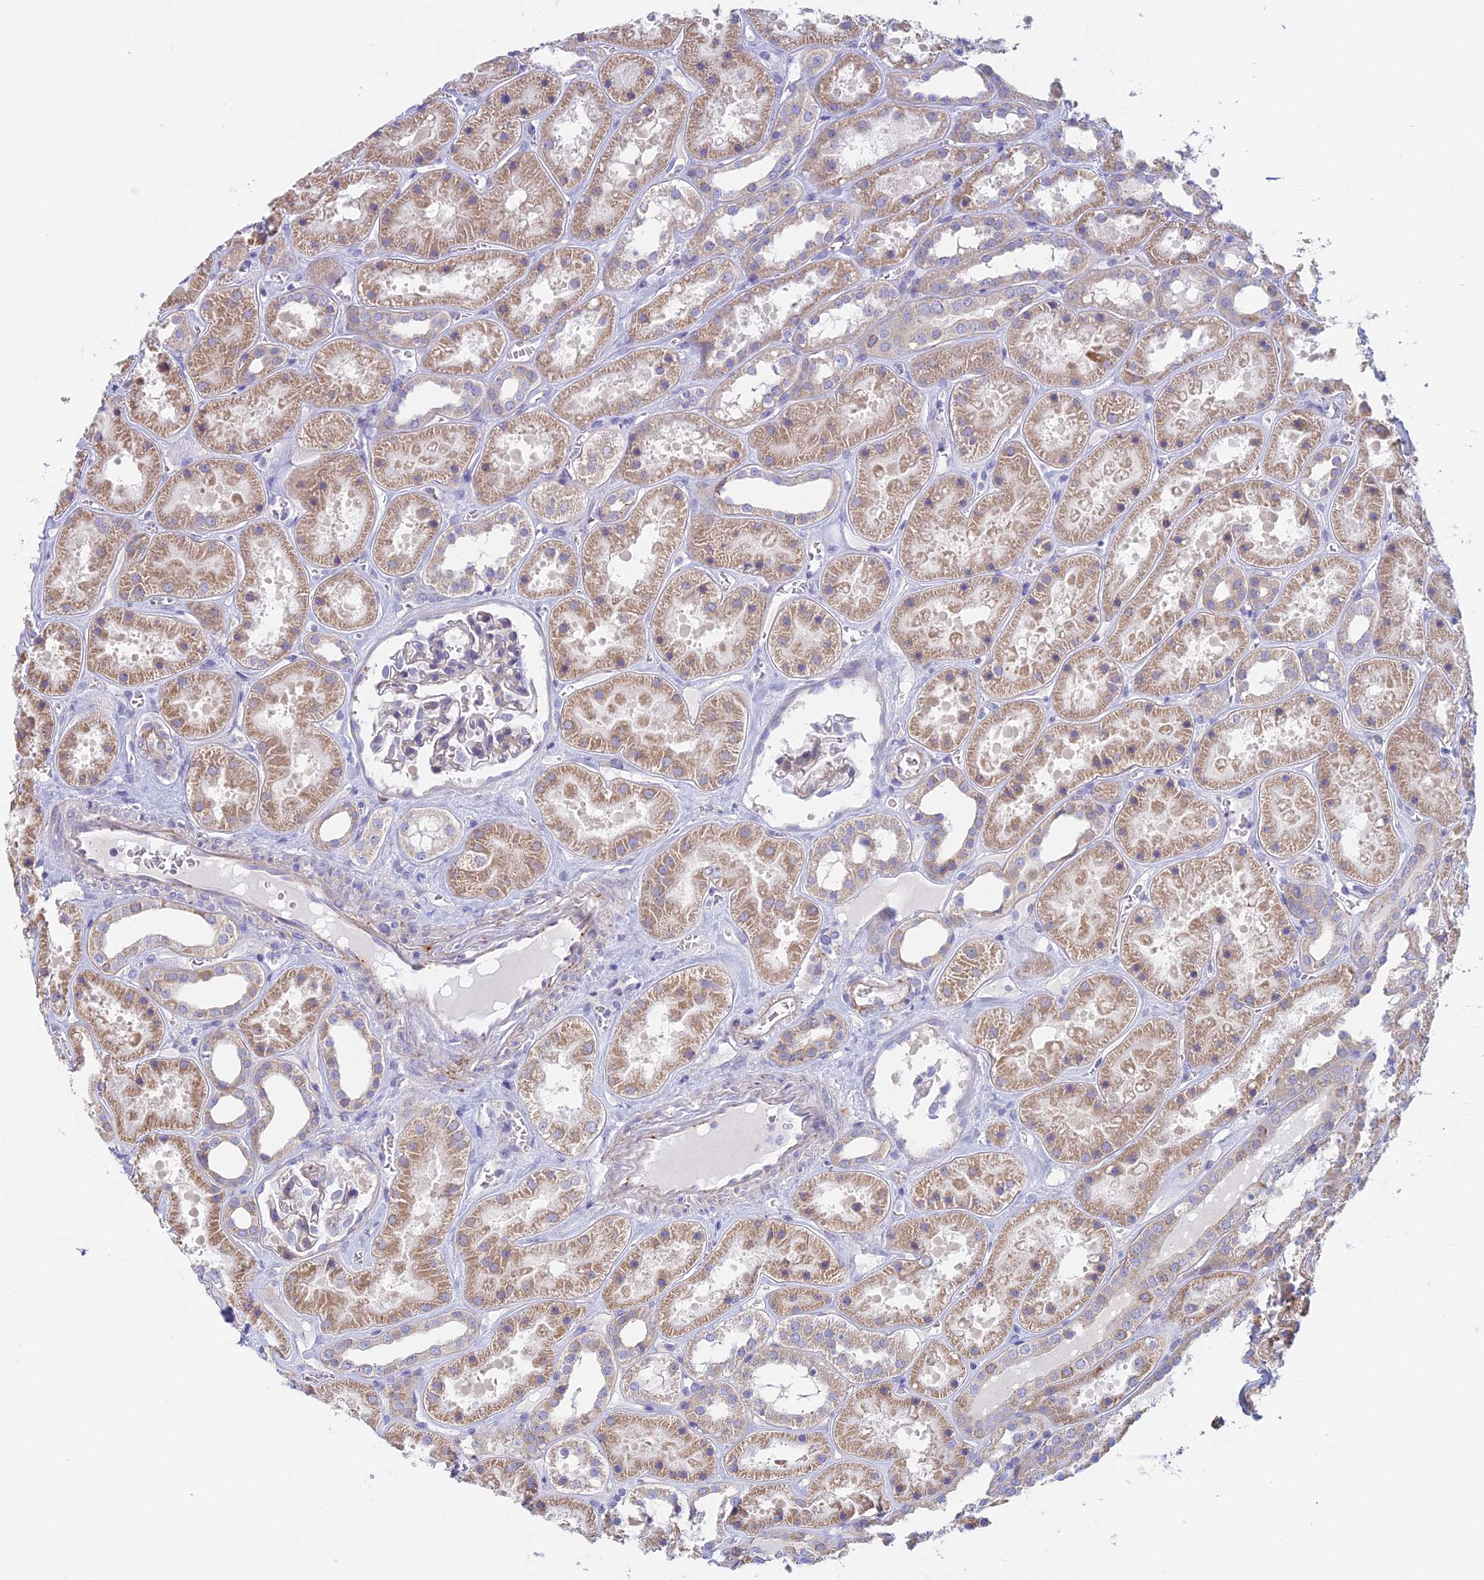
{"staining": {"intensity": "negative", "quantity": "none", "location": "none"}, "tissue": "kidney", "cell_type": "Cells in glomeruli", "image_type": "normal", "snomed": [{"axis": "morphology", "description": "Normal tissue, NOS"}, {"axis": "topography", "description": "Kidney"}], "caption": "Kidney stained for a protein using IHC exhibits no staining cells in glomeruli.", "gene": "ZNF564", "patient": {"sex": "female", "age": 41}}